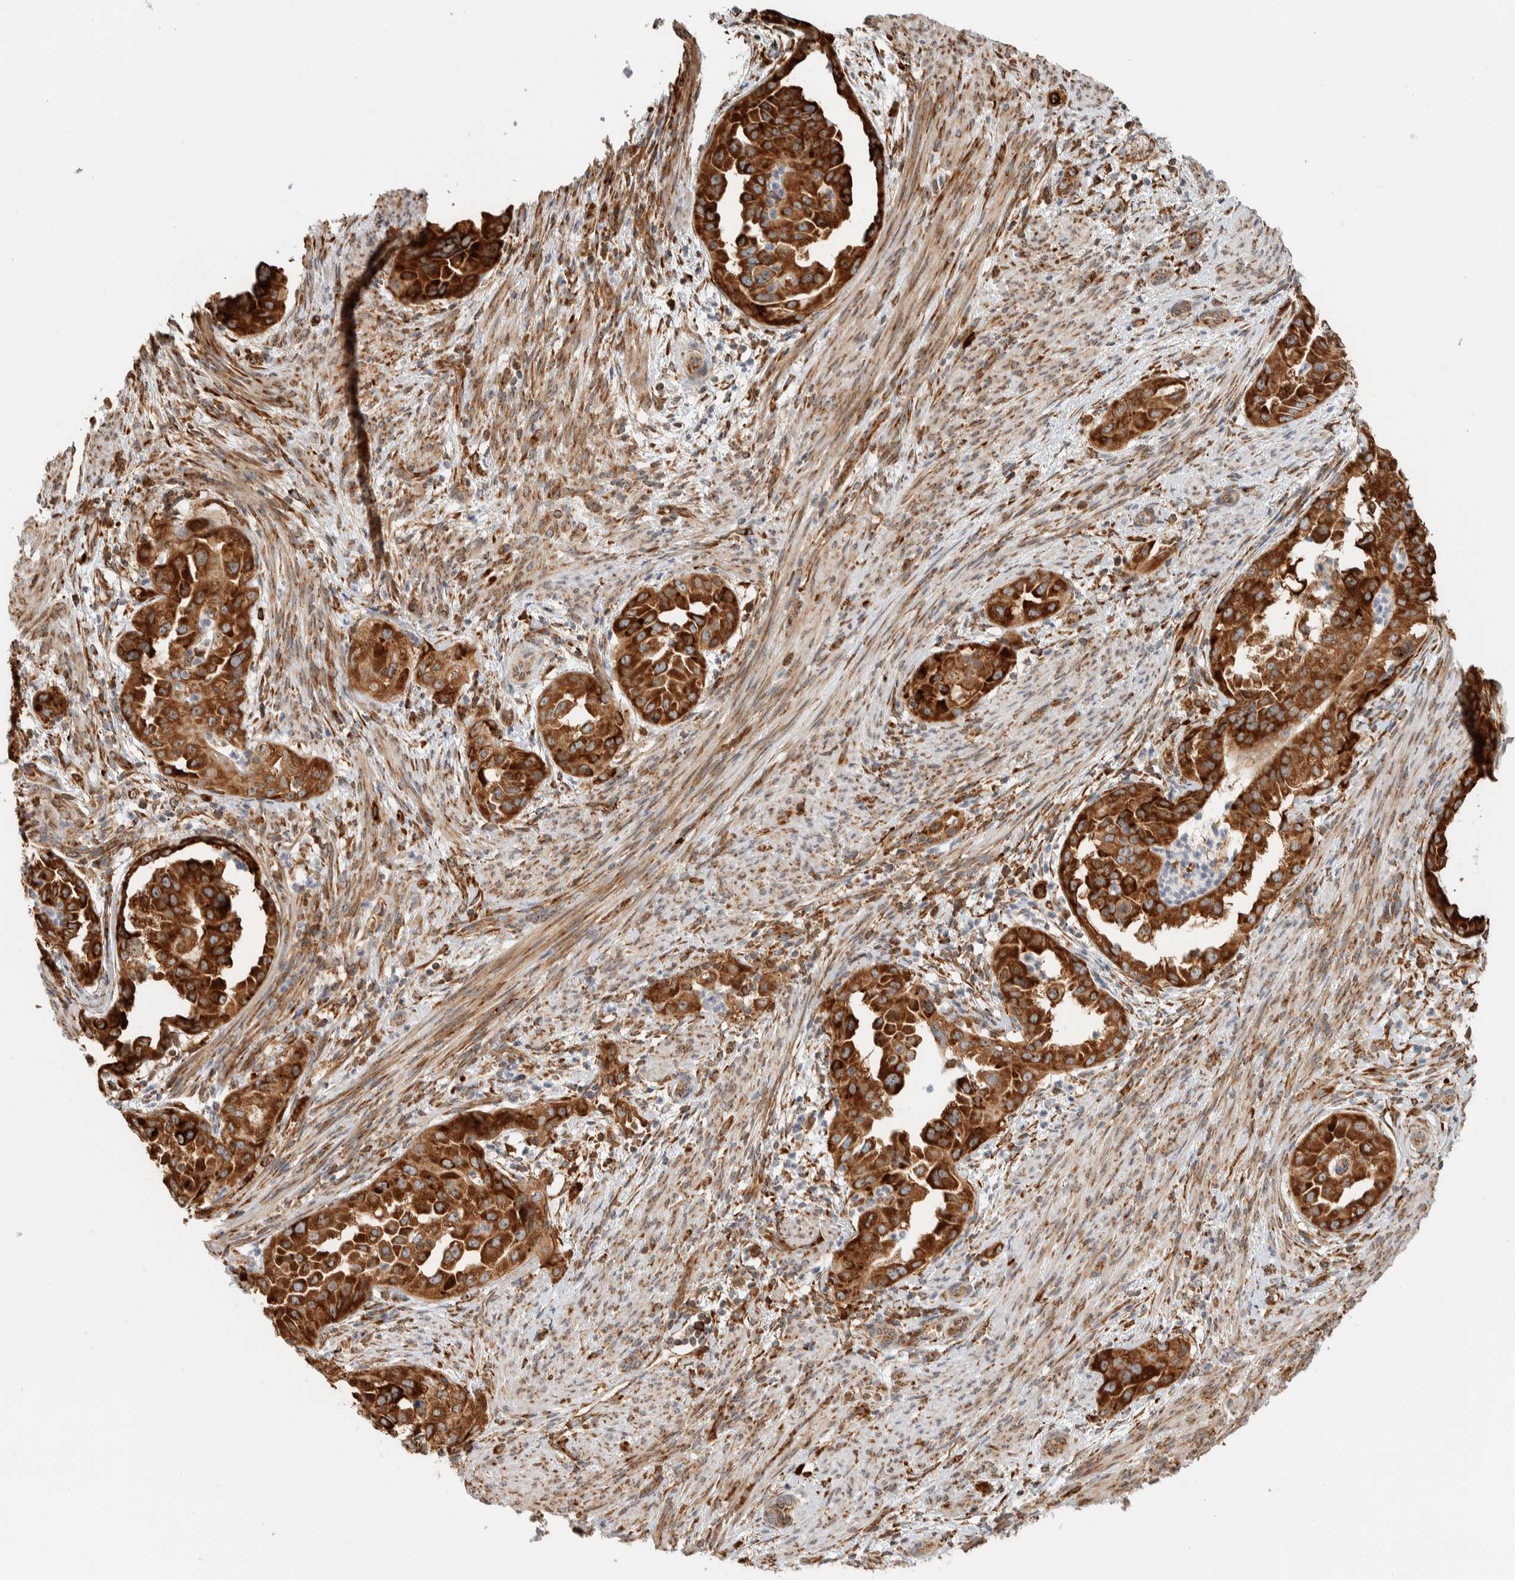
{"staining": {"intensity": "strong", "quantity": ">75%", "location": "cytoplasmic/membranous"}, "tissue": "endometrial cancer", "cell_type": "Tumor cells", "image_type": "cancer", "snomed": [{"axis": "morphology", "description": "Adenocarcinoma, NOS"}, {"axis": "topography", "description": "Endometrium"}], "caption": "Endometrial cancer (adenocarcinoma) stained with DAB (3,3'-diaminobenzidine) immunohistochemistry reveals high levels of strong cytoplasmic/membranous expression in approximately >75% of tumor cells.", "gene": "LLGL2", "patient": {"sex": "female", "age": 85}}